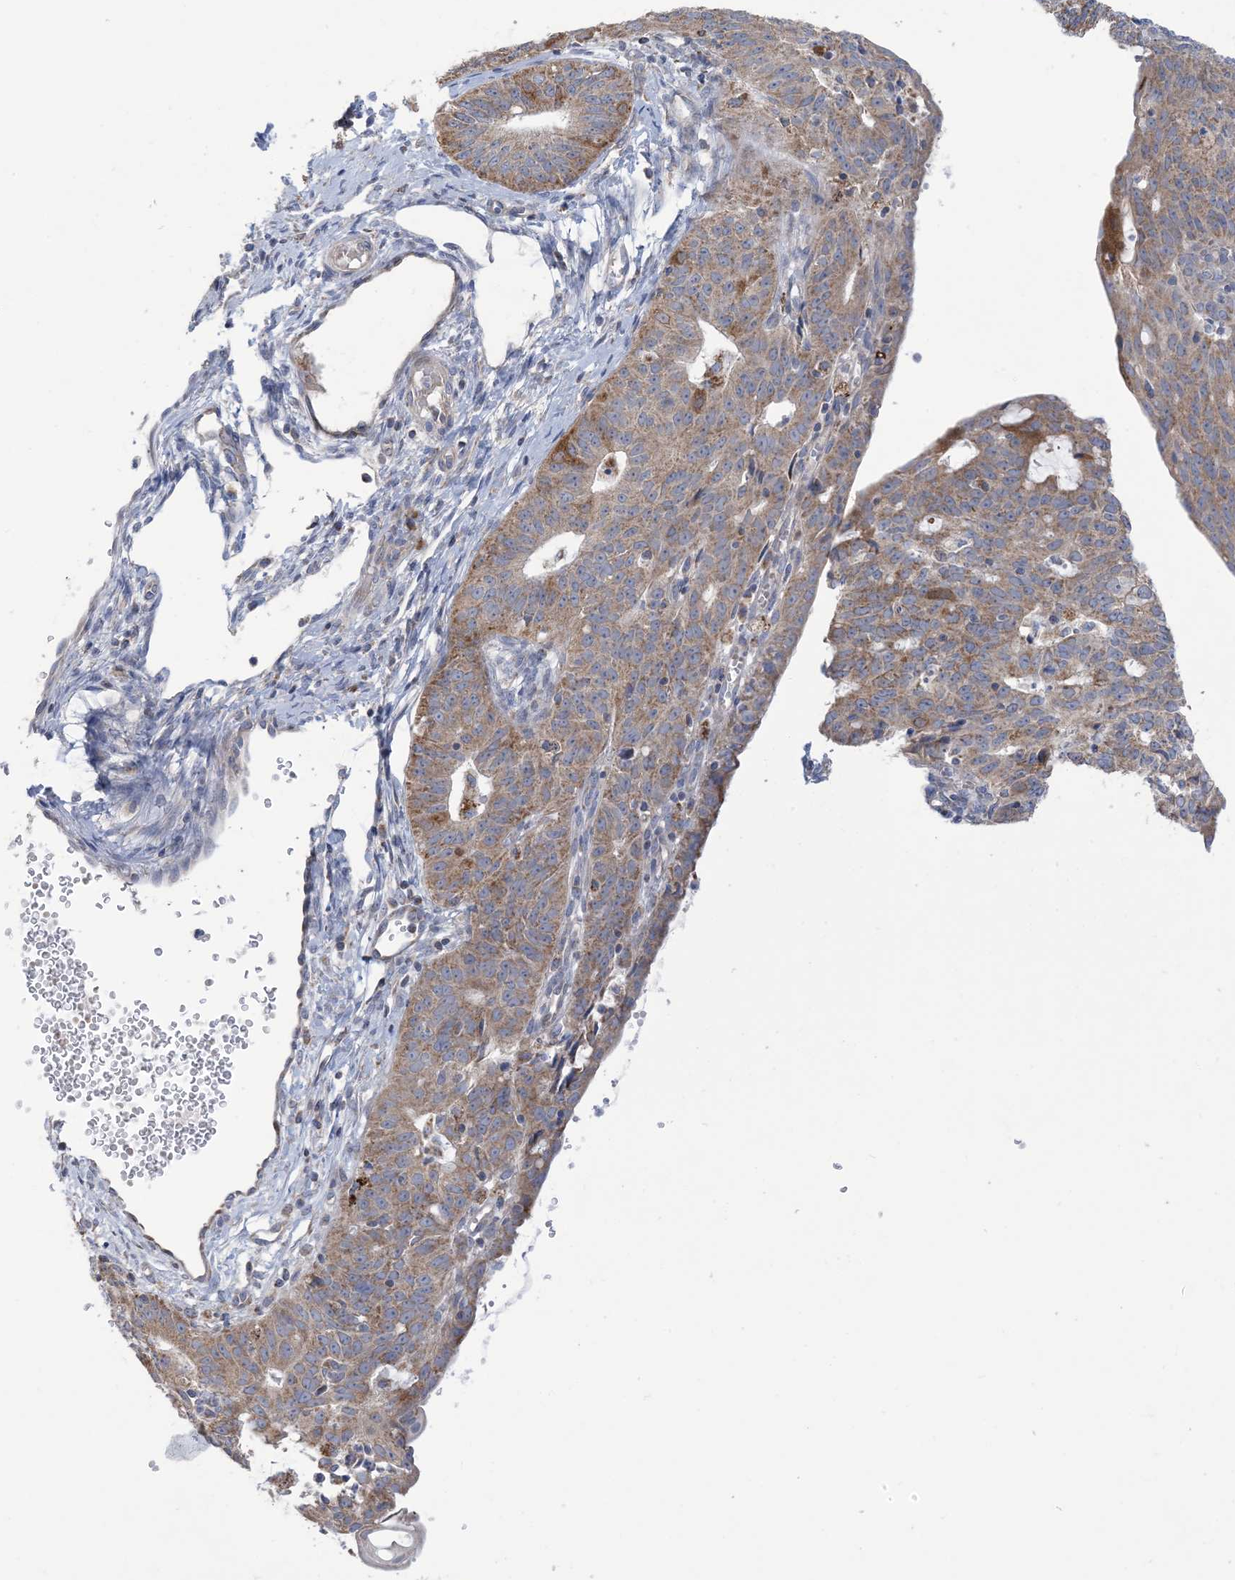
{"staining": {"intensity": "moderate", "quantity": ">75%", "location": "cytoplasmic/membranous"}, "tissue": "endometrial cancer", "cell_type": "Tumor cells", "image_type": "cancer", "snomed": [{"axis": "morphology", "description": "Adenocarcinoma, NOS"}, {"axis": "topography", "description": "Endometrium"}], "caption": "Protein analysis of endometrial cancer tissue reveals moderate cytoplasmic/membranous staining in about >75% of tumor cells.", "gene": "CLEC16A", "patient": {"sex": "female", "age": 32}}